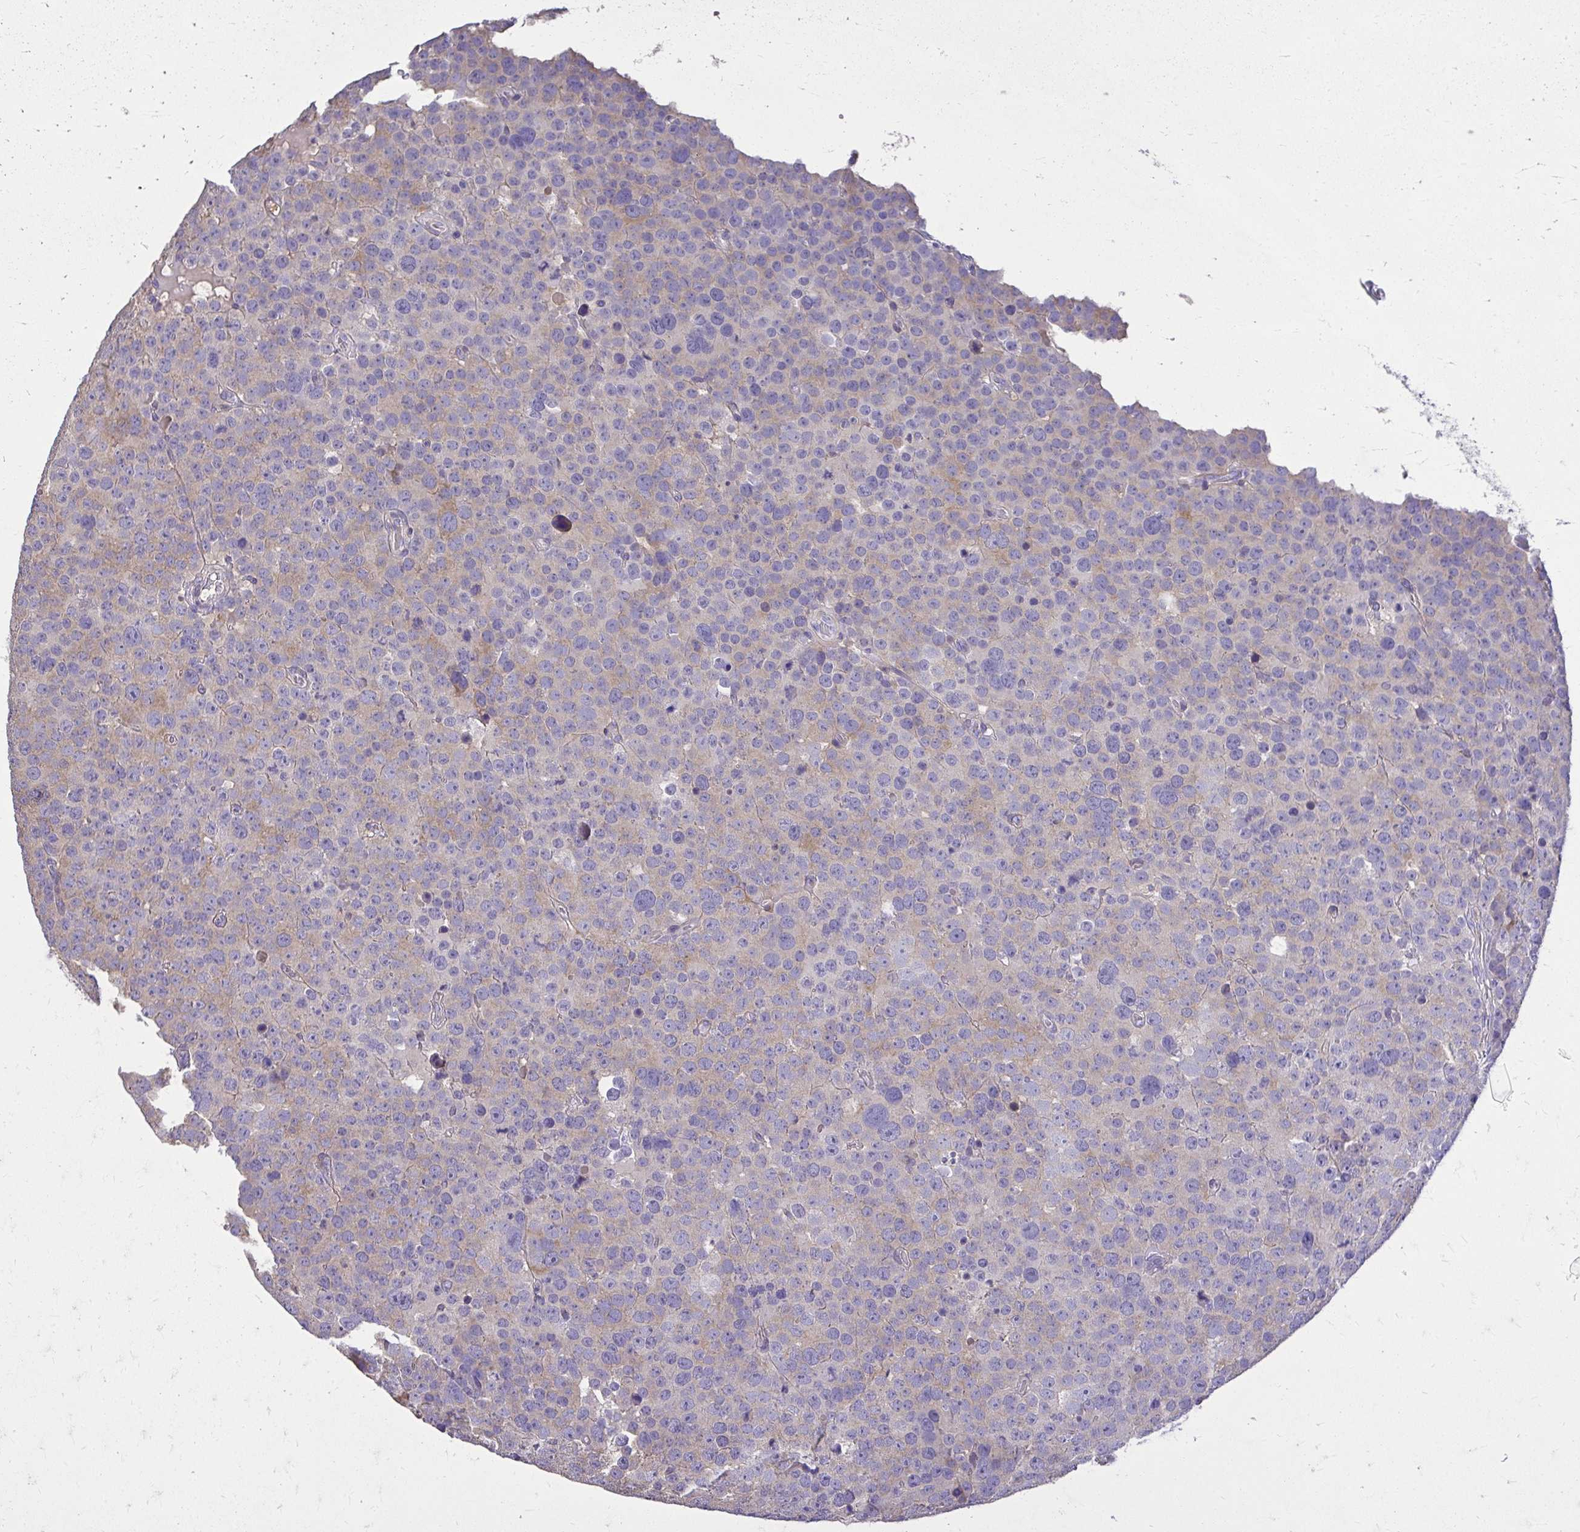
{"staining": {"intensity": "weak", "quantity": "<25%", "location": "cytoplasmic/membranous"}, "tissue": "testis cancer", "cell_type": "Tumor cells", "image_type": "cancer", "snomed": [{"axis": "morphology", "description": "Seminoma, NOS"}, {"axis": "topography", "description": "Testis"}], "caption": "Testis seminoma was stained to show a protein in brown. There is no significant staining in tumor cells.", "gene": "EPB41L1", "patient": {"sex": "male", "age": 71}}